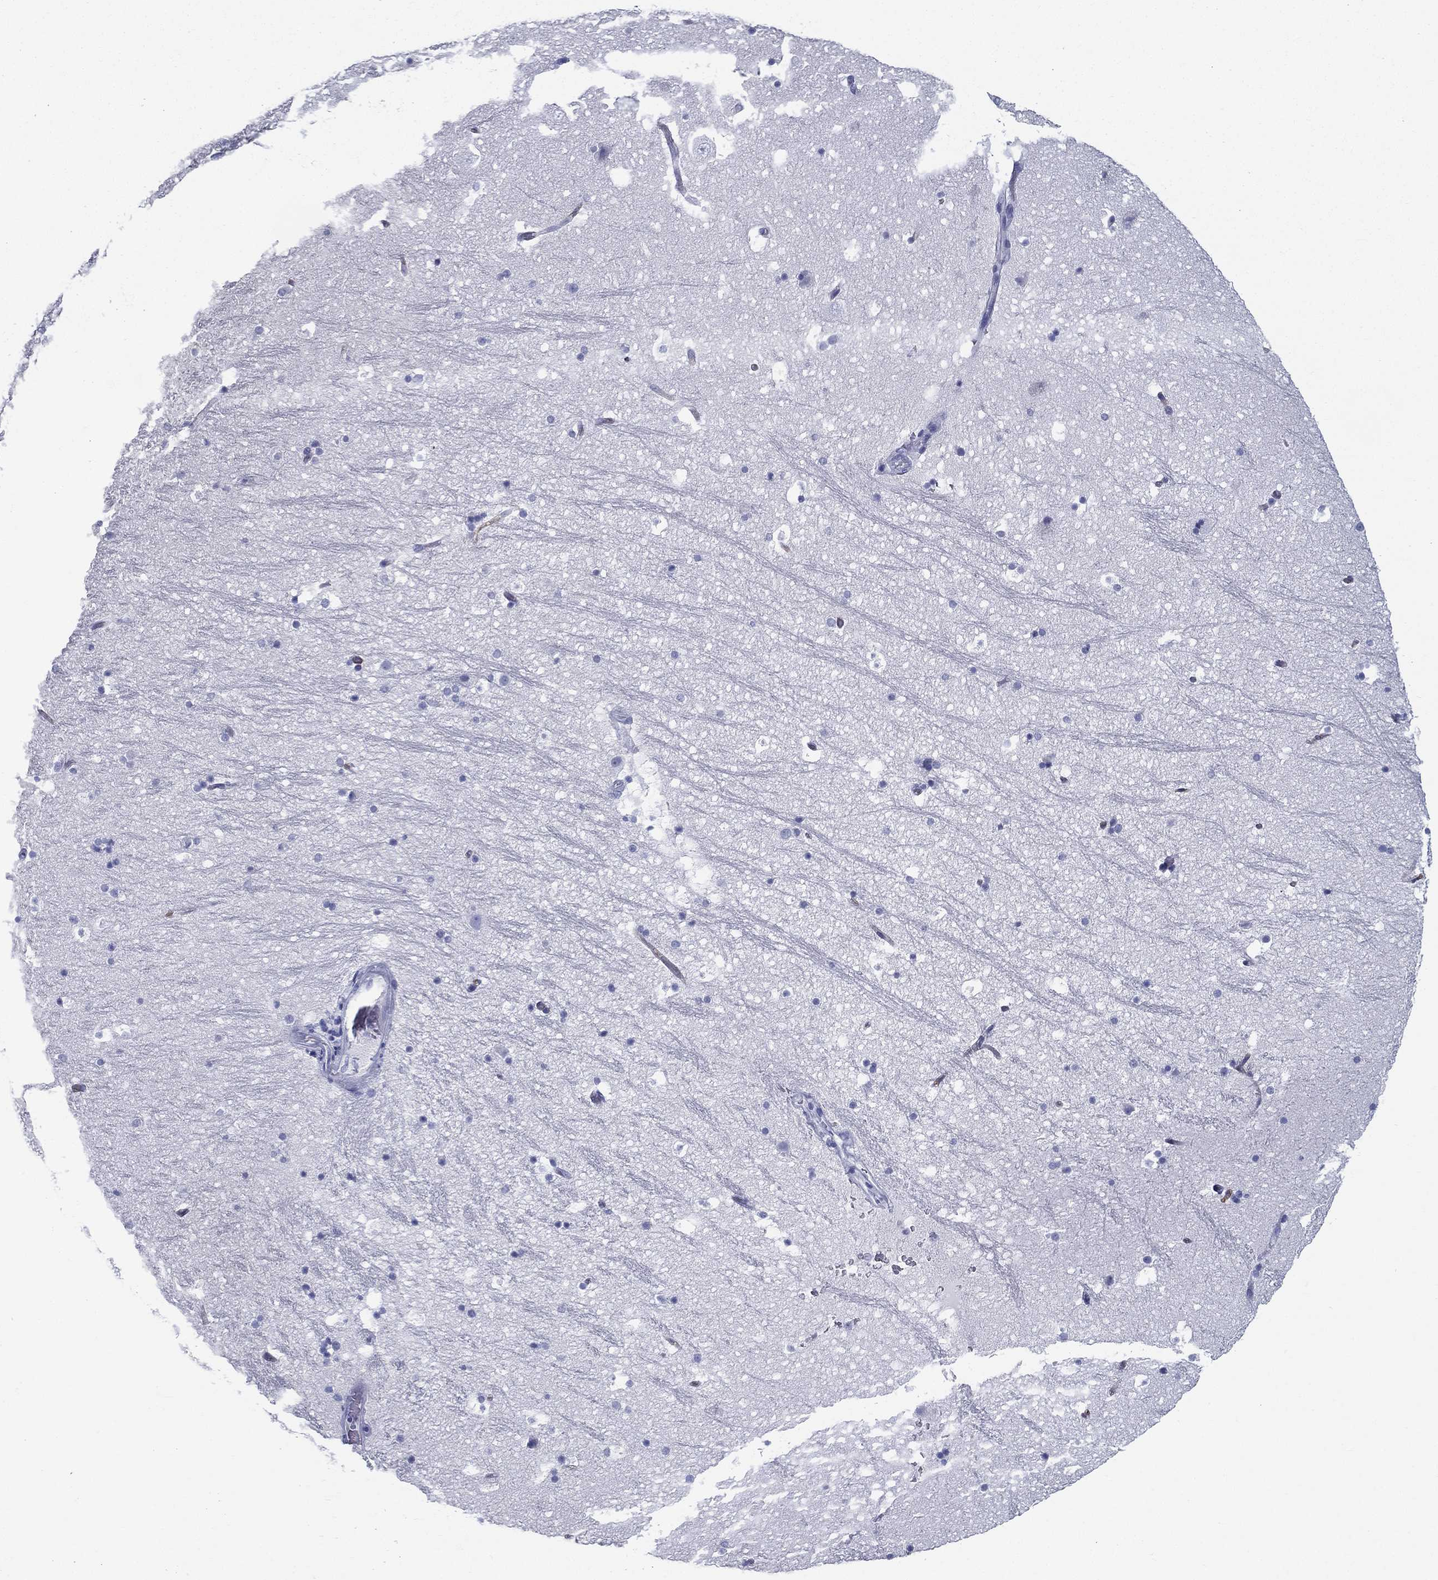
{"staining": {"intensity": "negative", "quantity": "none", "location": "none"}, "tissue": "hippocampus", "cell_type": "Glial cells", "image_type": "normal", "snomed": [{"axis": "morphology", "description": "Normal tissue, NOS"}, {"axis": "topography", "description": "Hippocampus"}], "caption": "This micrograph is of unremarkable hippocampus stained with immunohistochemistry to label a protein in brown with the nuclei are counter-stained blue. There is no positivity in glial cells. (DAB (3,3'-diaminobenzidine) immunohistochemistry (IHC) with hematoxylin counter stain).", "gene": "RSPH4A", "patient": {"sex": "male", "age": 51}}